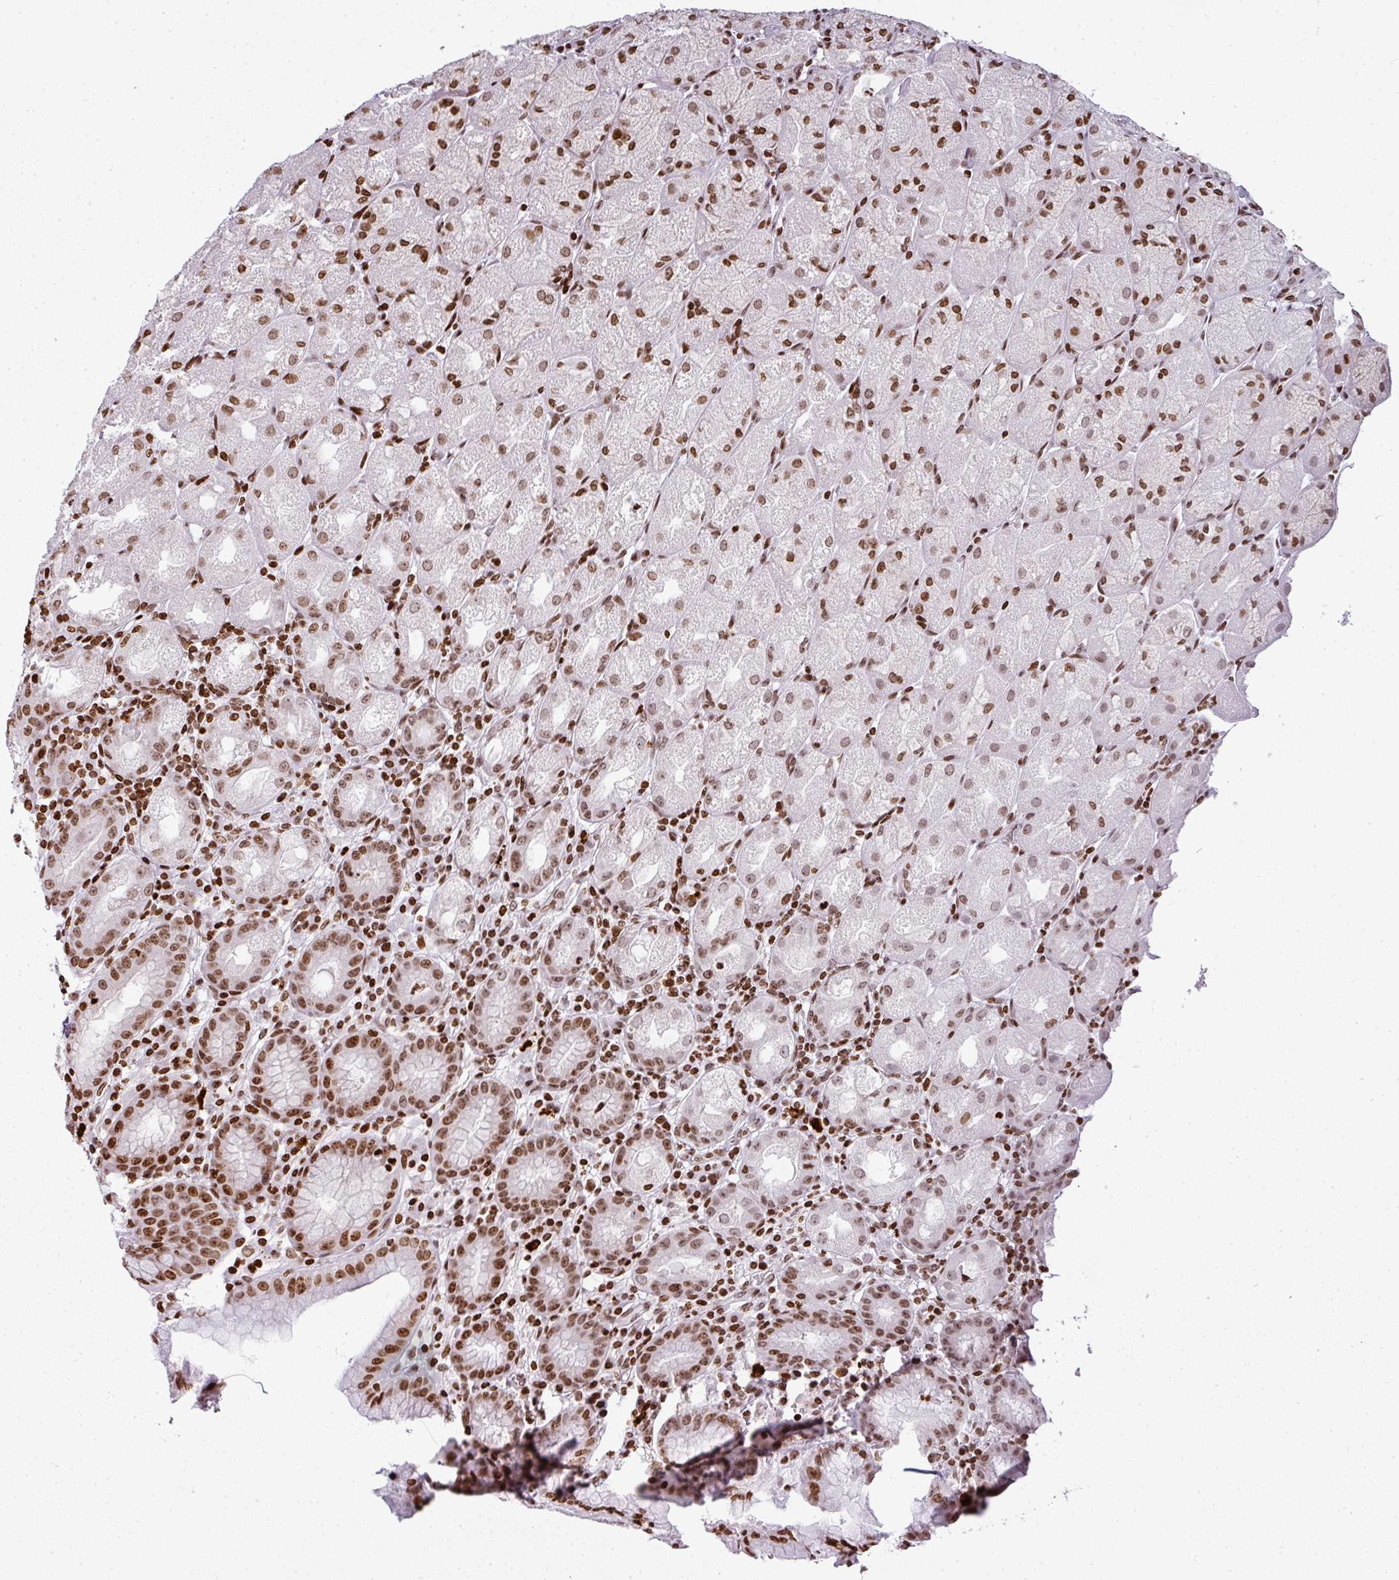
{"staining": {"intensity": "moderate", "quantity": ">75%", "location": "nuclear"}, "tissue": "stomach", "cell_type": "Glandular cells", "image_type": "normal", "snomed": [{"axis": "morphology", "description": "Normal tissue, NOS"}, {"axis": "topography", "description": "Stomach, upper"}], "caption": "Protein positivity by immunohistochemistry (IHC) displays moderate nuclear expression in approximately >75% of glandular cells in benign stomach.", "gene": "RASL11A", "patient": {"sex": "male", "age": 52}}